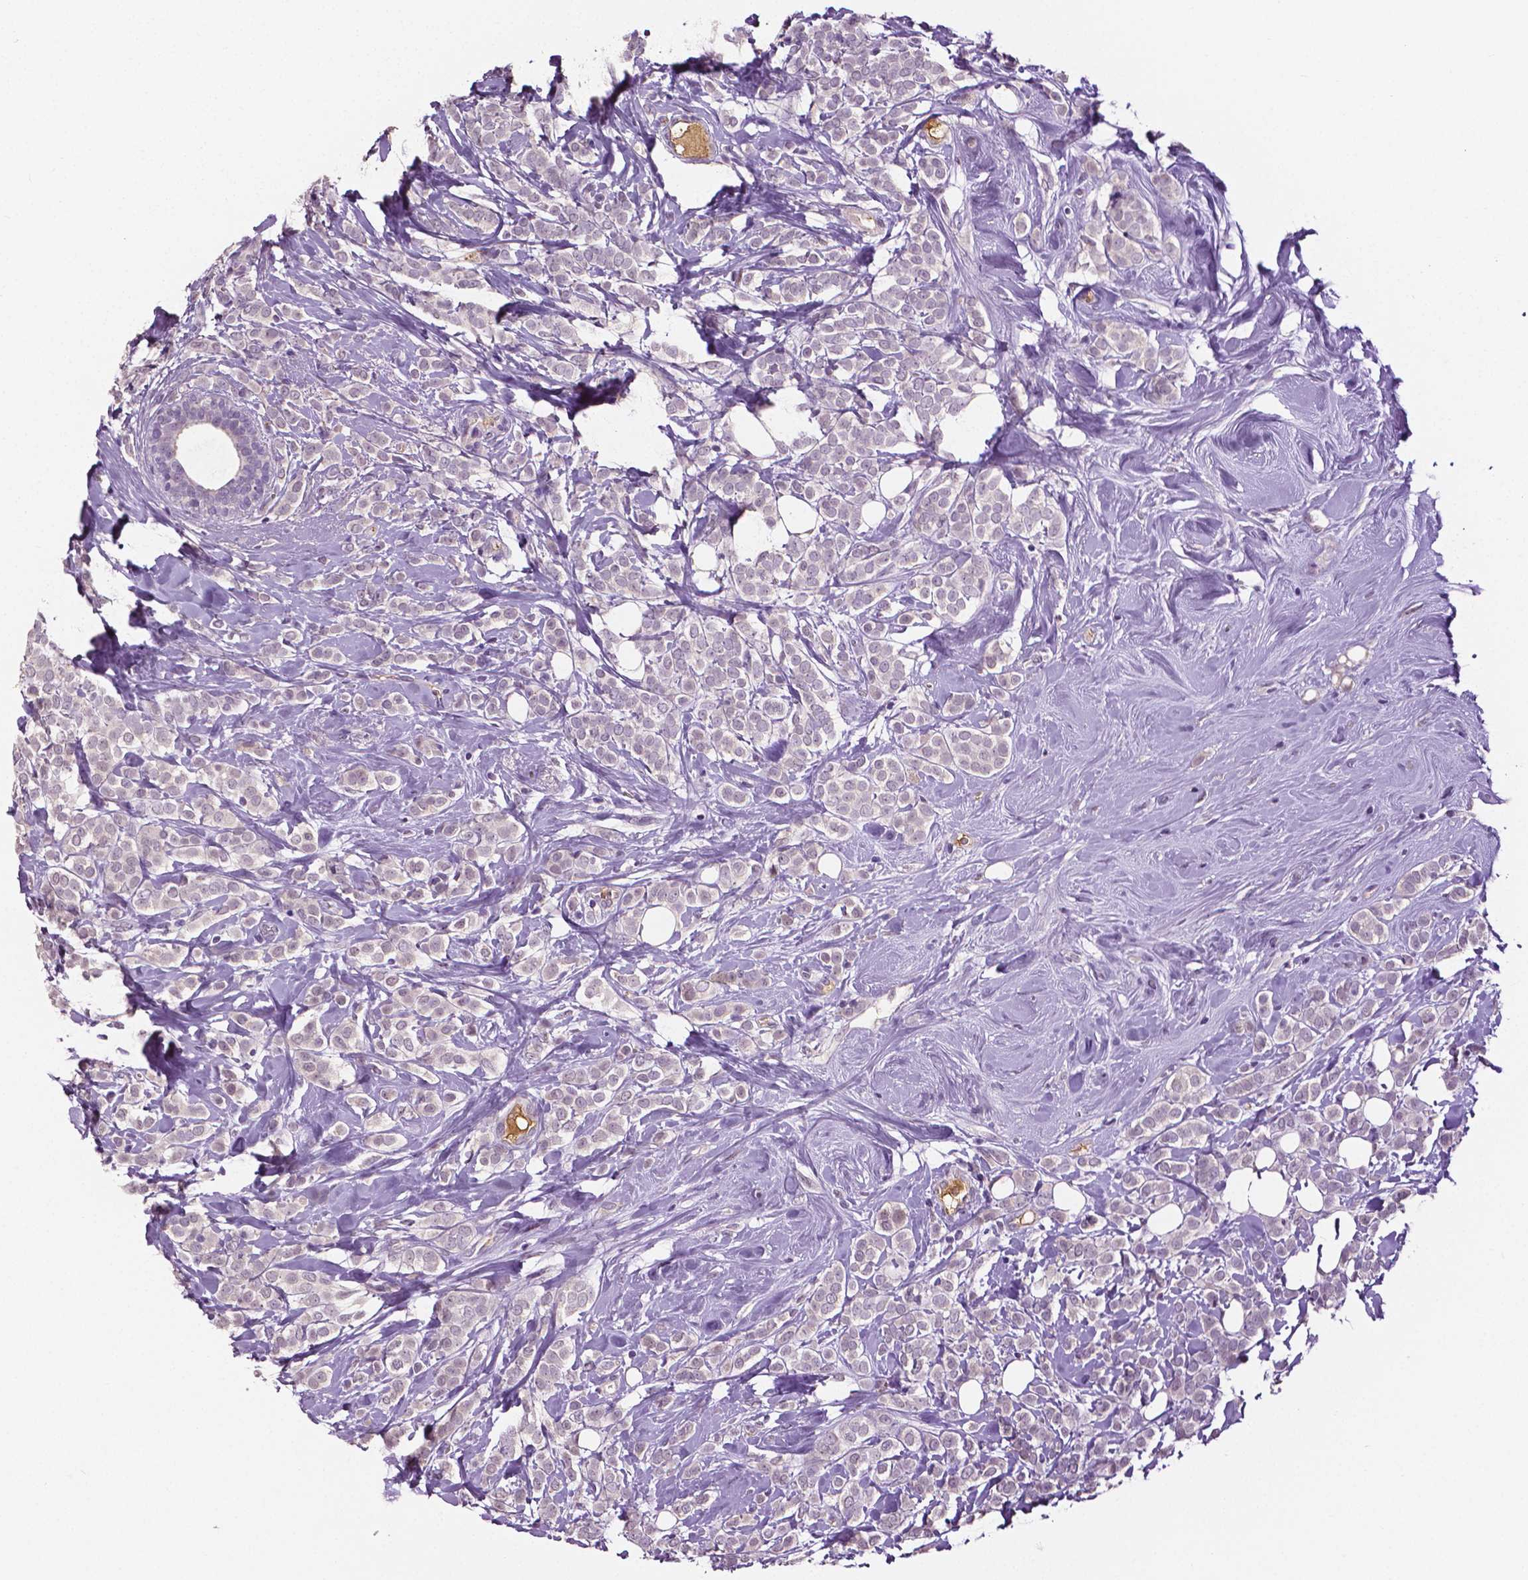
{"staining": {"intensity": "negative", "quantity": "none", "location": "none"}, "tissue": "breast cancer", "cell_type": "Tumor cells", "image_type": "cancer", "snomed": [{"axis": "morphology", "description": "Lobular carcinoma"}, {"axis": "topography", "description": "Breast"}], "caption": "High power microscopy photomicrograph of an immunohistochemistry histopathology image of lobular carcinoma (breast), revealing no significant staining in tumor cells.", "gene": "PTPN5", "patient": {"sex": "female", "age": 49}}